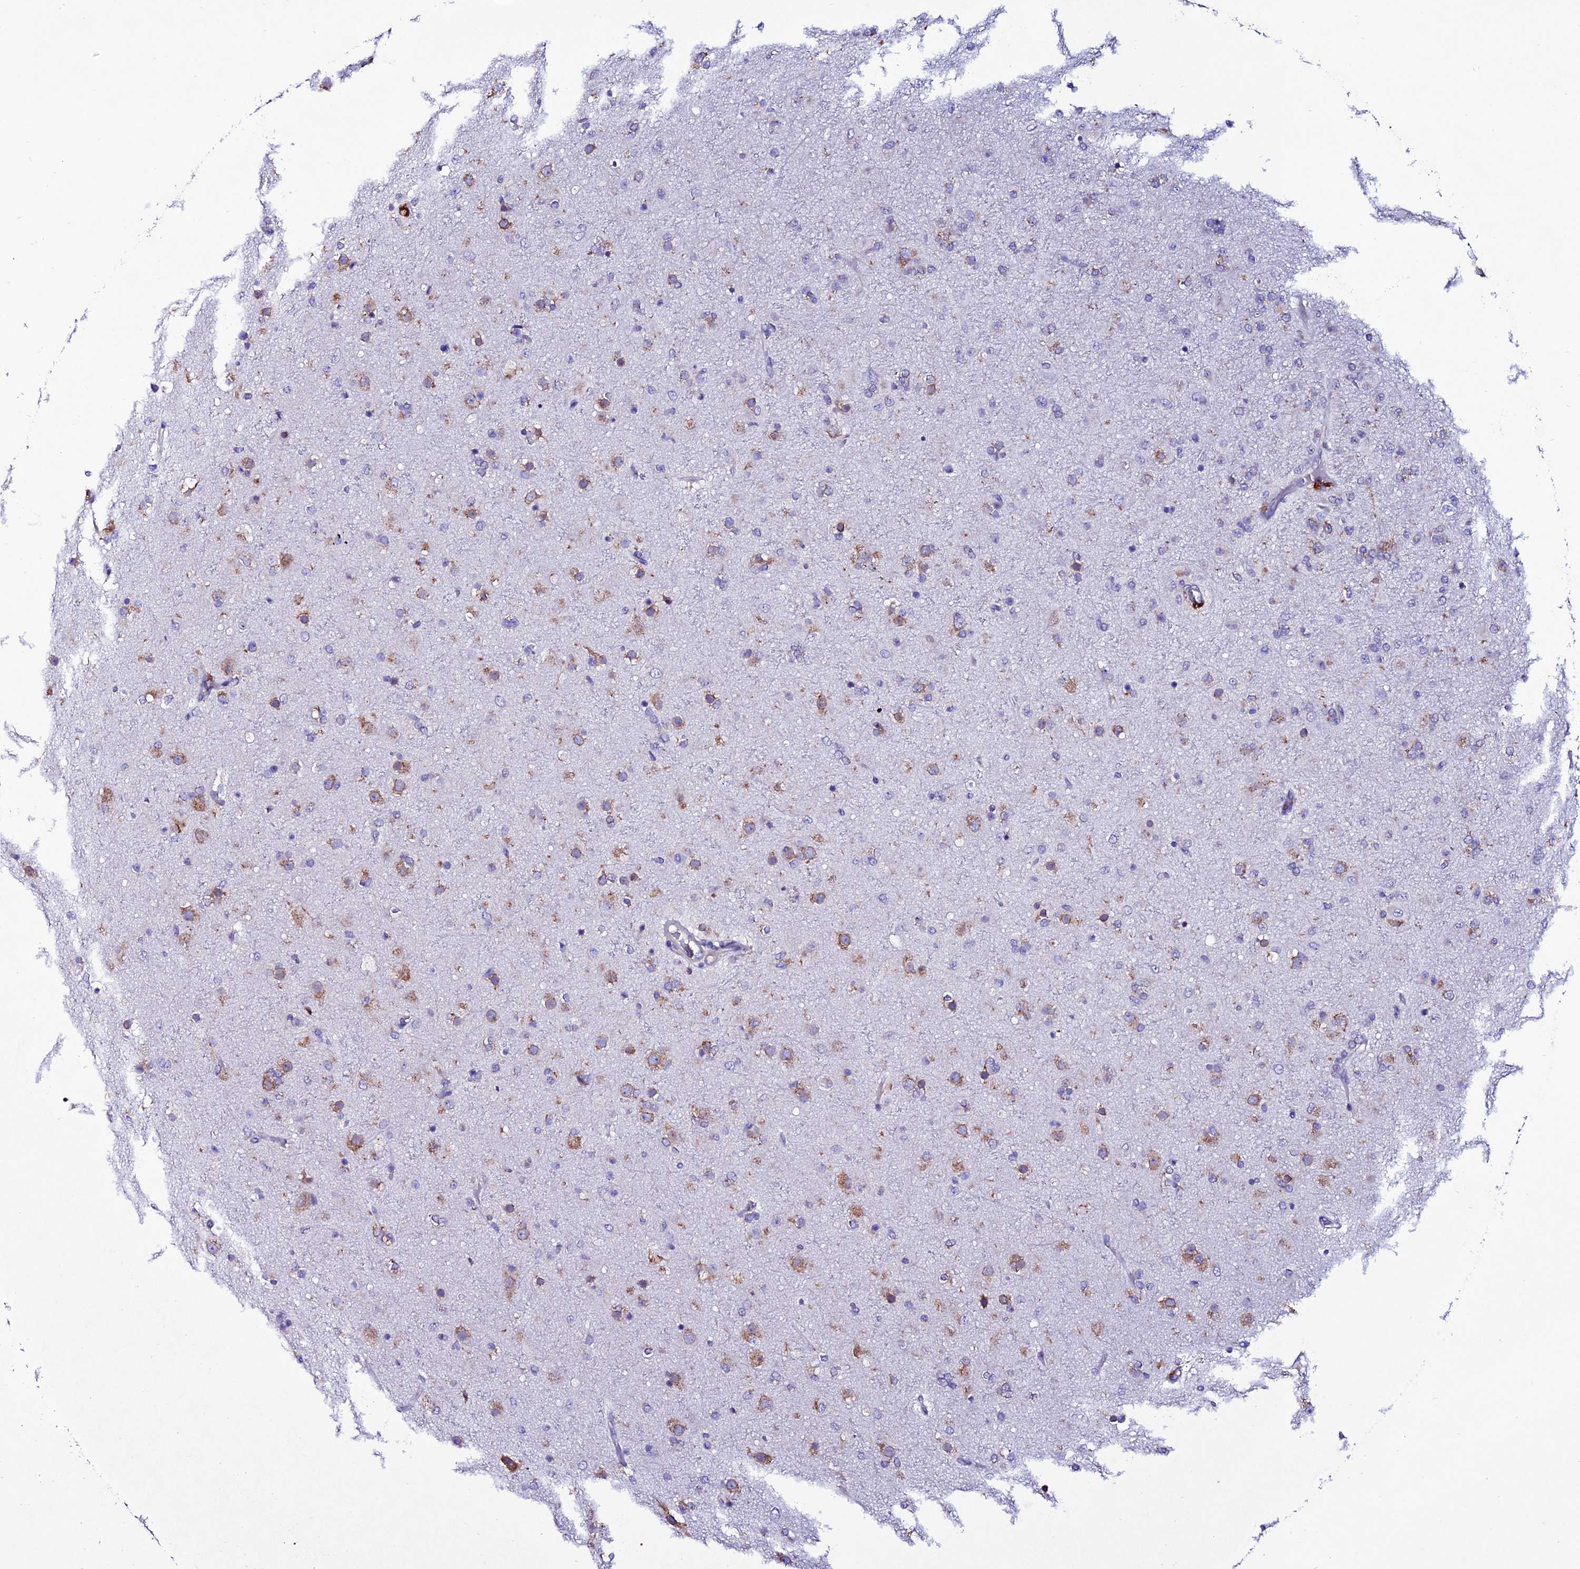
{"staining": {"intensity": "moderate", "quantity": "25%-75%", "location": "cytoplasmic/membranous"}, "tissue": "glioma", "cell_type": "Tumor cells", "image_type": "cancer", "snomed": [{"axis": "morphology", "description": "Glioma, malignant, Low grade"}, {"axis": "topography", "description": "Brain"}], "caption": "High-power microscopy captured an IHC micrograph of malignant glioma (low-grade), revealing moderate cytoplasmic/membranous expression in approximately 25%-75% of tumor cells. The protein of interest is stained brown, and the nuclei are stained in blue (DAB IHC with brightfield microscopy, high magnification).", "gene": "OR51Q1", "patient": {"sex": "male", "age": 65}}